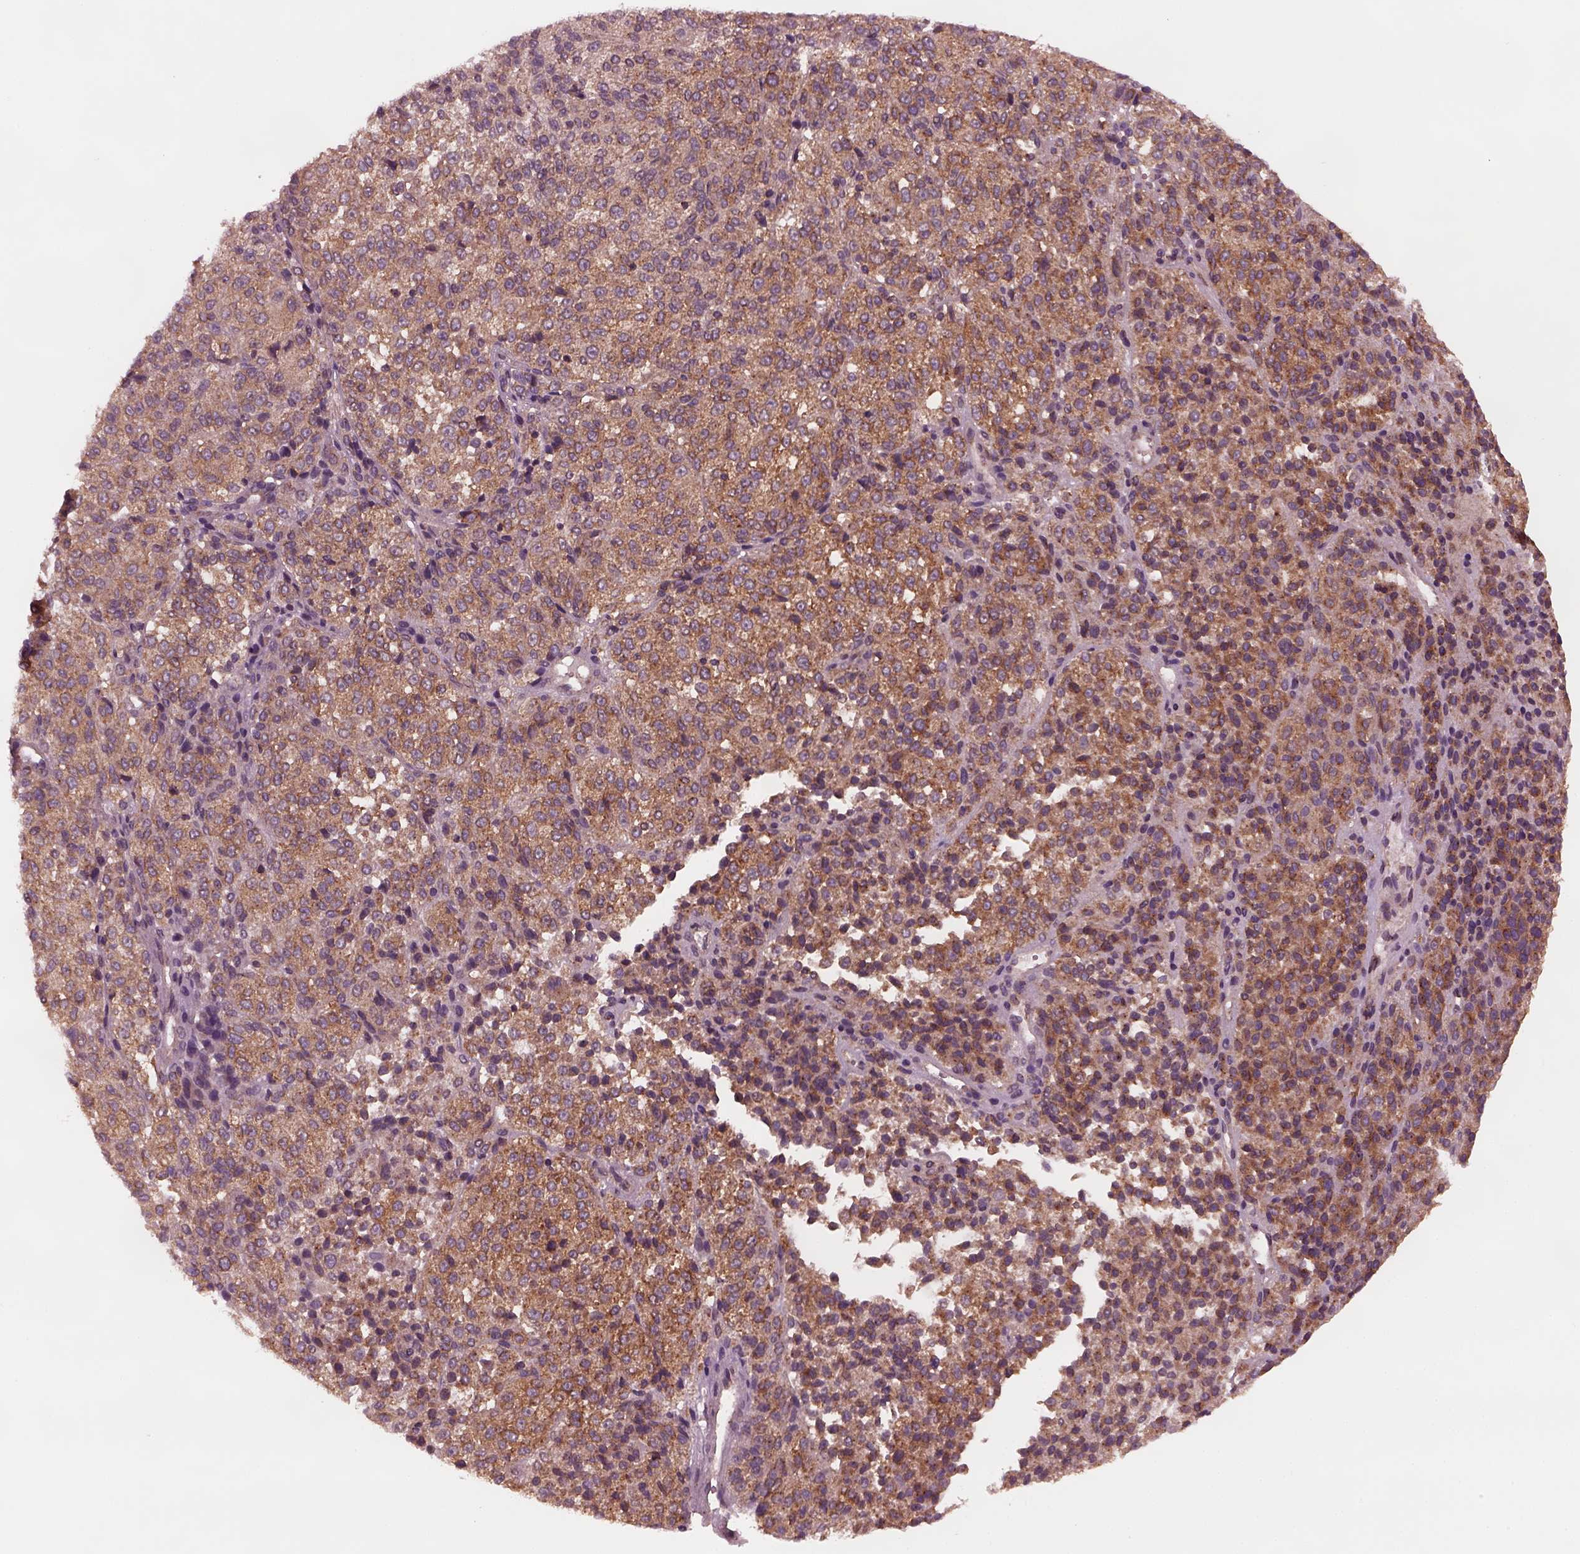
{"staining": {"intensity": "moderate", "quantity": "25%-75%", "location": "cytoplasmic/membranous"}, "tissue": "melanoma", "cell_type": "Tumor cells", "image_type": "cancer", "snomed": [{"axis": "morphology", "description": "Malignant melanoma, Metastatic site"}, {"axis": "topography", "description": "Brain"}], "caption": "The histopathology image reveals staining of melanoma, revealing moderate cytoplasmic/membranous protein expression (brown color) within tumor cells.", "gene": "TUBG1", "patient": {"sex": "female", "age": 56}}